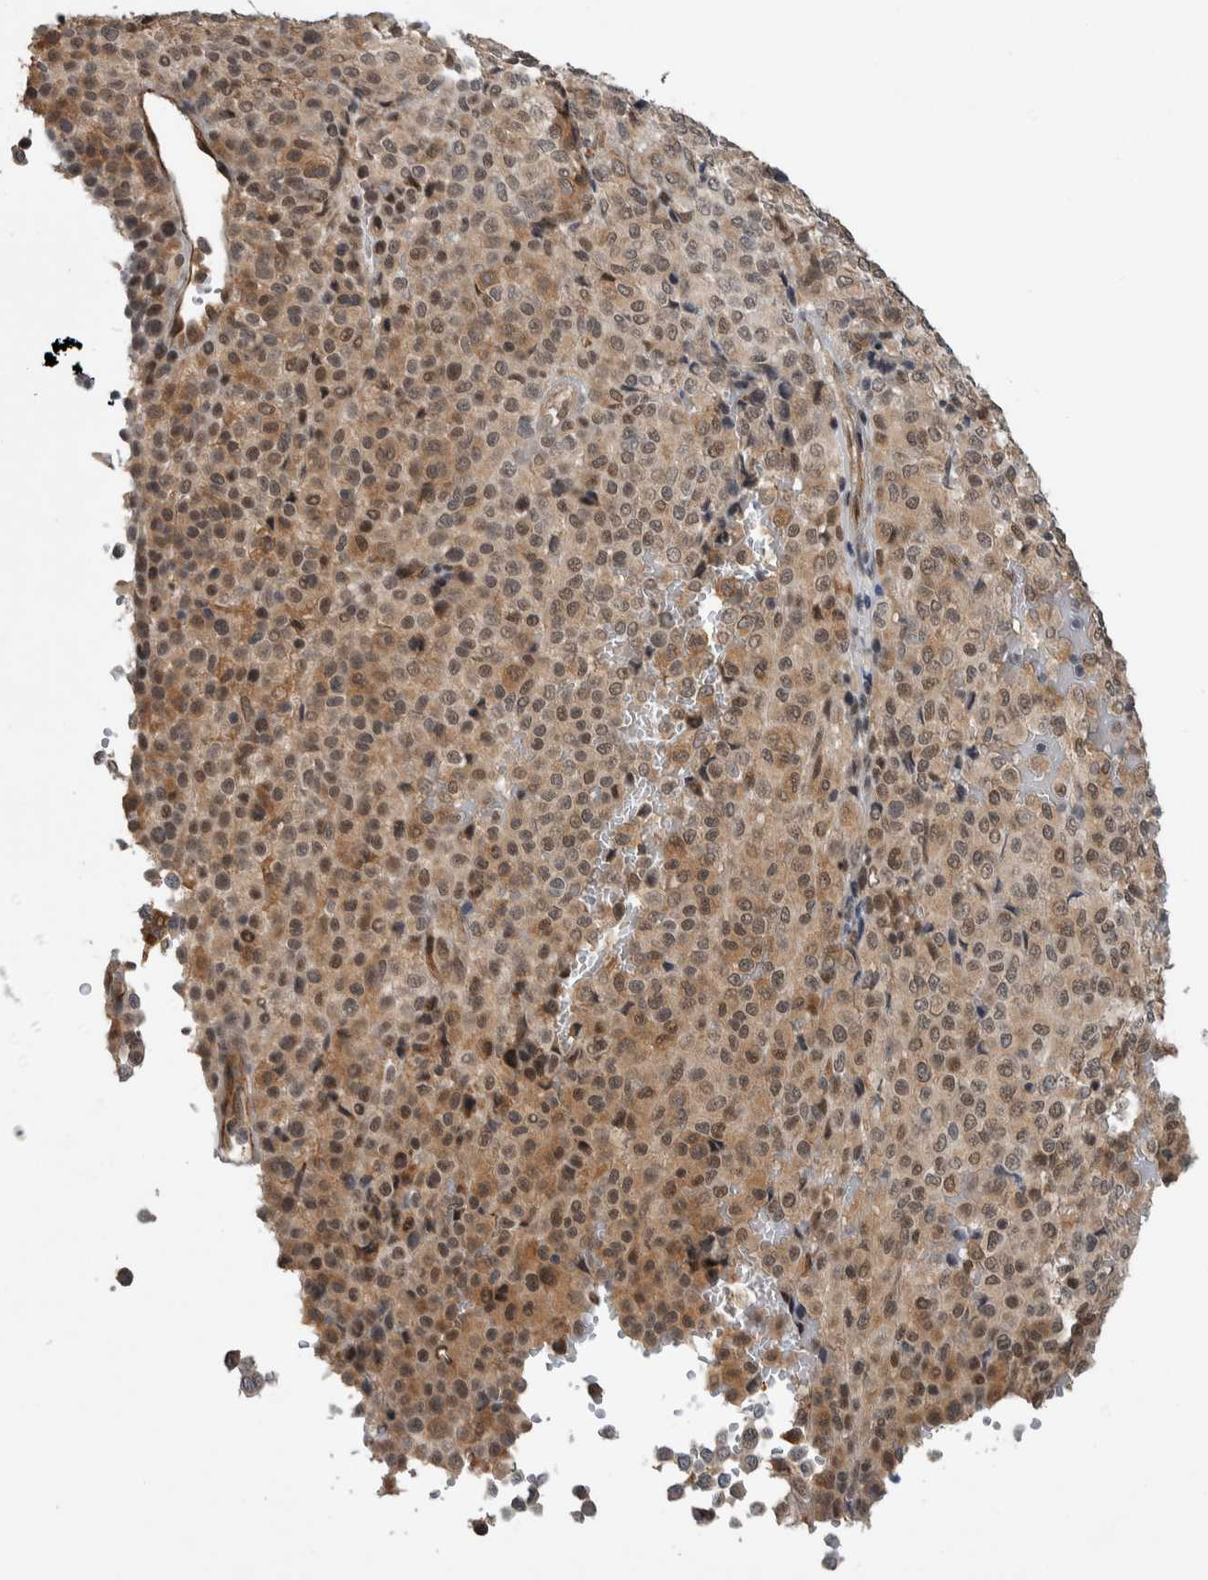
{"staining": {"intensity": "weak", "quantity": "25%-75%", "location": "cytoplasmic/membranous"}, "tissue": "melanoma", "cell_type": "Tumor cells", "image_type": "cancer", "snomed": [{"axis": "morphology", "description": "Malignant melanoma, Metastatic site"}, {"axis": "topography", "description": "Pancreas"}], "caption": "High-magnification brightfield microscopy of melanoma stained with DAB (brown) and counterstained with hematoxylin (blue). tumor cells exhibit weak cytoplasmic/membranous positivity is identified in approximately25%-75% of cells.", "gene": "PRDM4", "patient": {"sex": "female", "age": 30}}